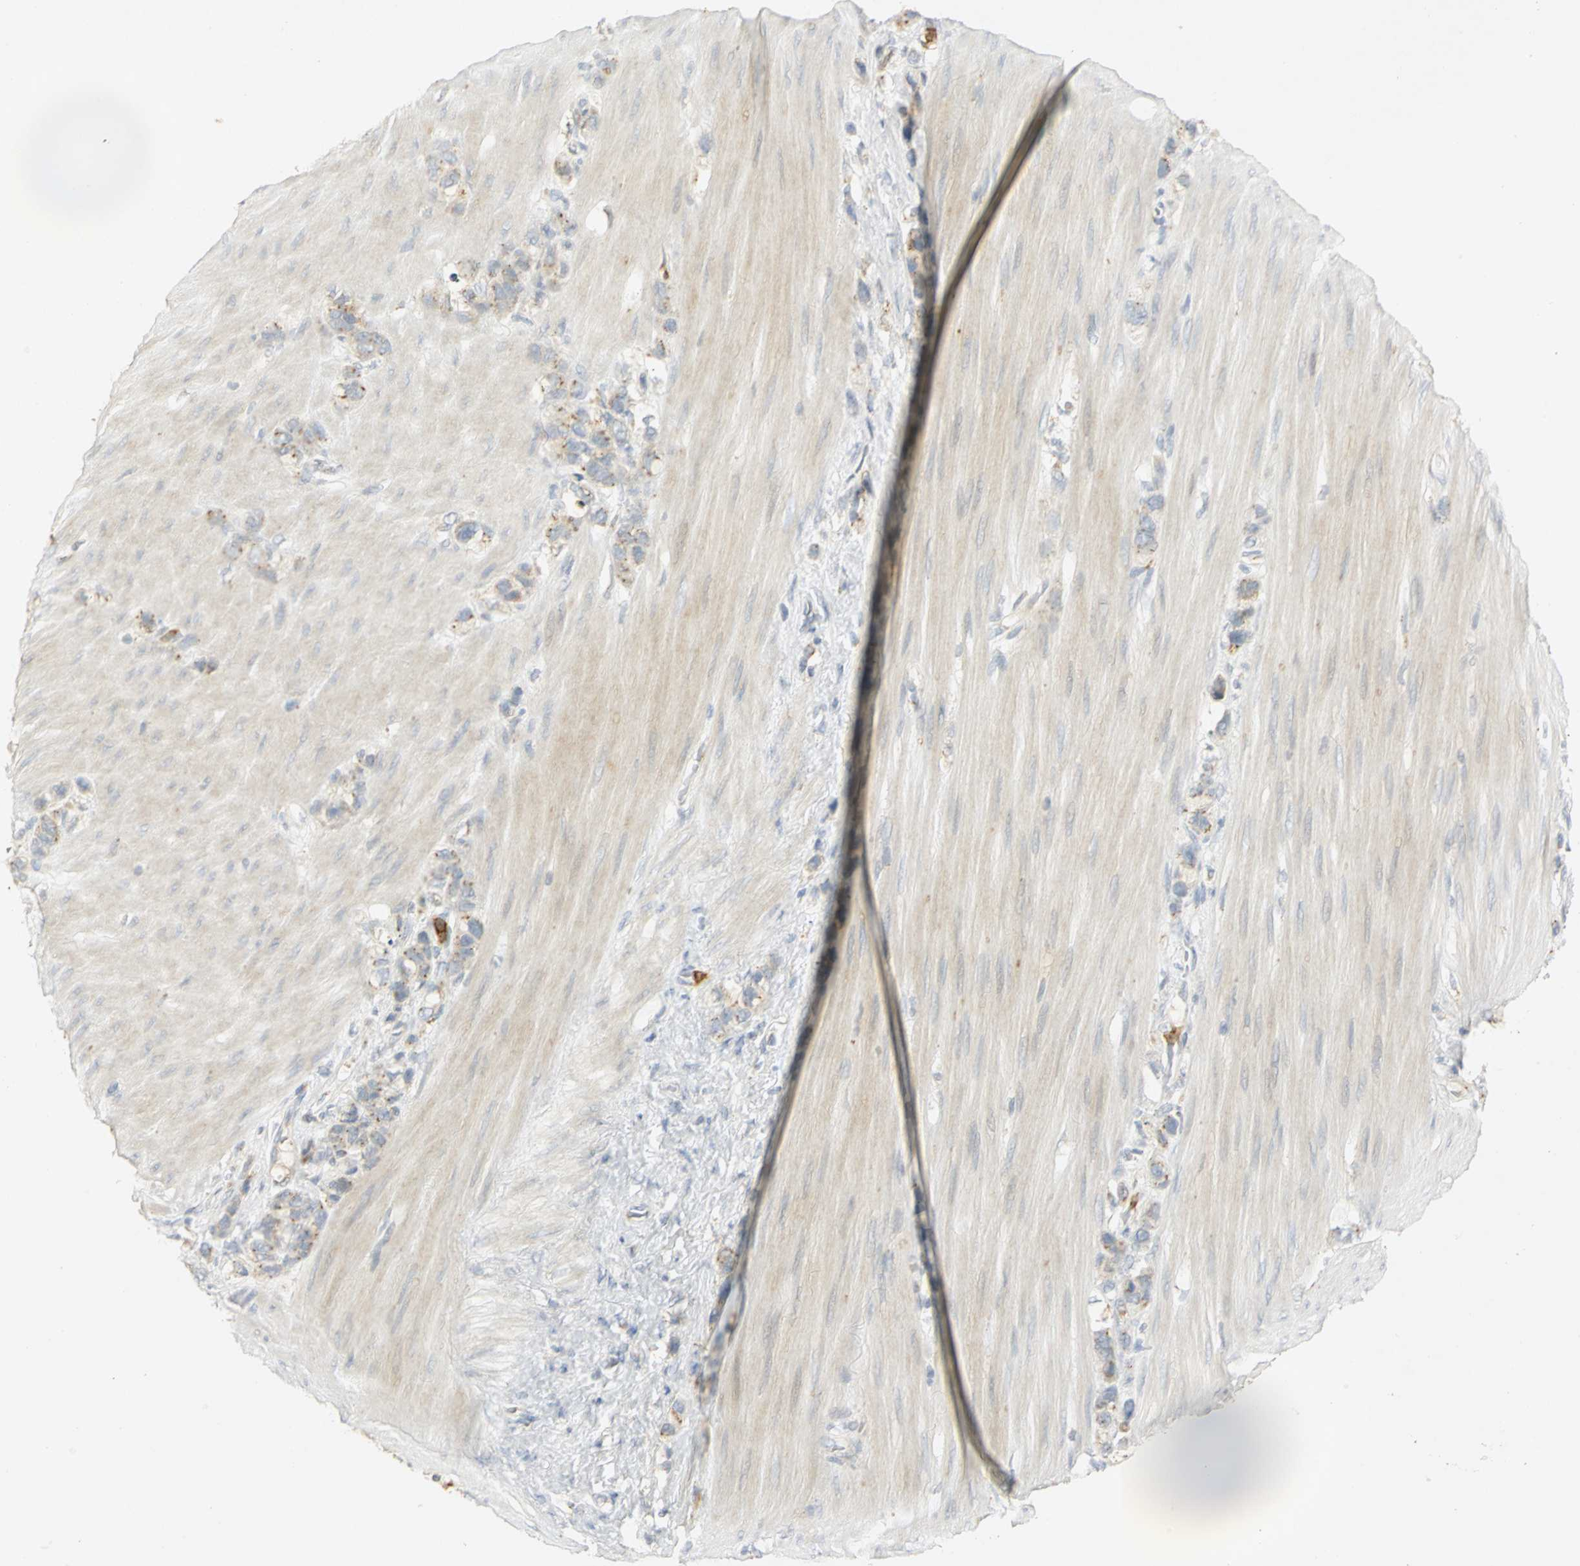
{"staining": {"intensity": "weak", "quantity": "25%-75%", "location": "cytoplasmic/membranous"}, "tissue": "stomach cancer", "cell_type": "Tumor cells", "image_type": "cancer", "snomed": [{"axis": "morphology", "description": "Normal tissue, NOS"}, {"axis": "morphology", "description": "Adenocarcinoma, NOS"}, {"axis": "morphology", "description": "Adenocarcinoma, High grade"}, {"axis": "topography", "description": "Stomach, upper"}, {"axis": "topography", "description": "Stomach"}], "caption": "A micrograph showing weak cytoplasmic/membranous positivity in about 25%-75% of tumor cells in stomach high-grade adenocarcinoma, as visualized by brown immunohistochemical staining.", "gene": "TM9SF2", "patient": {"sex": "female", "age": 65}}